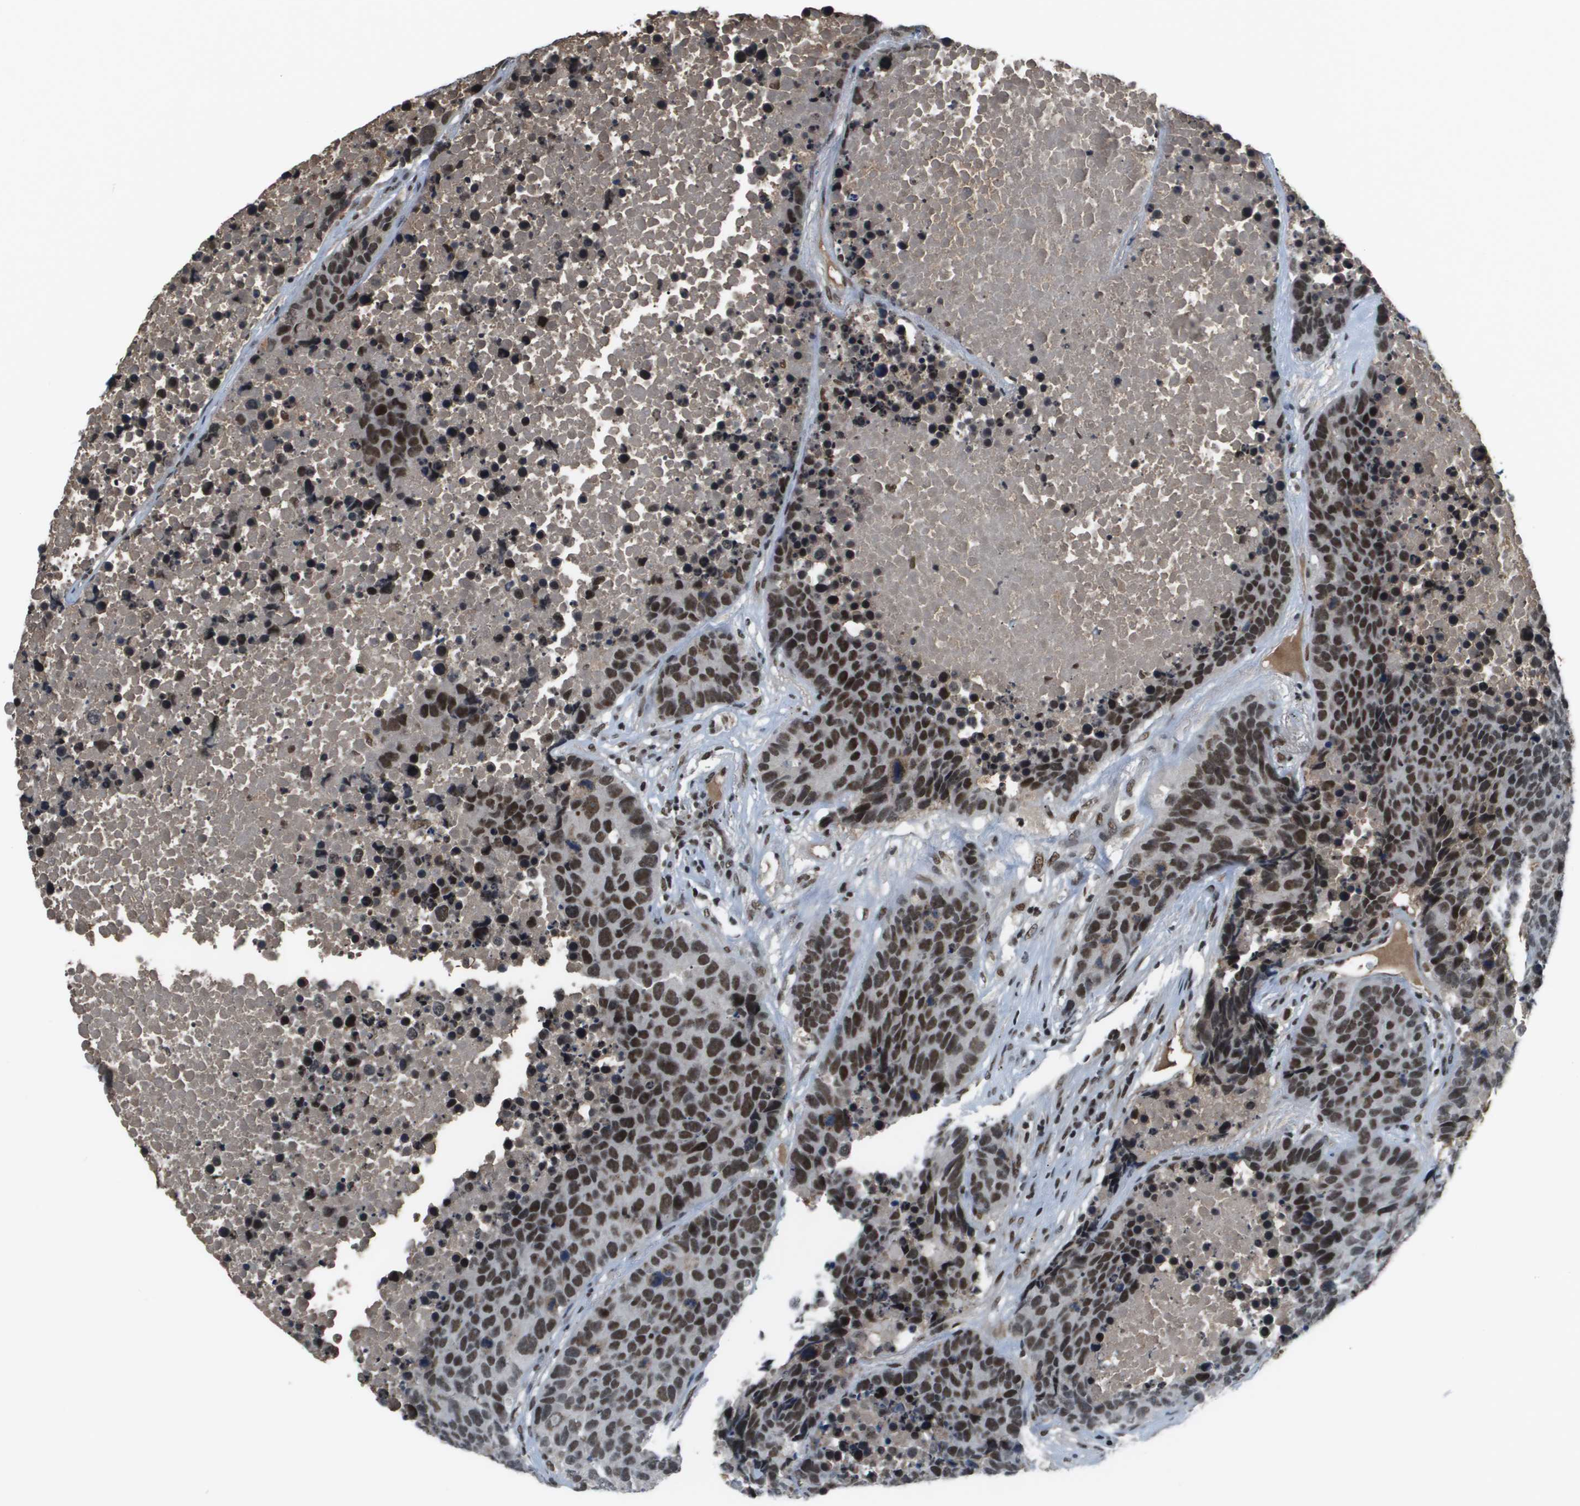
{"staining": {"intensity": "strong", "quantity": ">75%", "location": "nuclear"}, "tissue": "carcinoid", "cell_type": "Tumor cells", "image_type": "cancer", "snomed": [{"axis": "morphology", "description": "Carcinoid, malignant, NOS"}, {"axis": "topography", "description": "Lung"}], "caption": "A high amount of strong nuclear expression is seen in approximately >75% of tumor cells in malignant carcinoid tissue.", "gene": "THRAP3", "patient": {"sex": "male", "age": 60}}